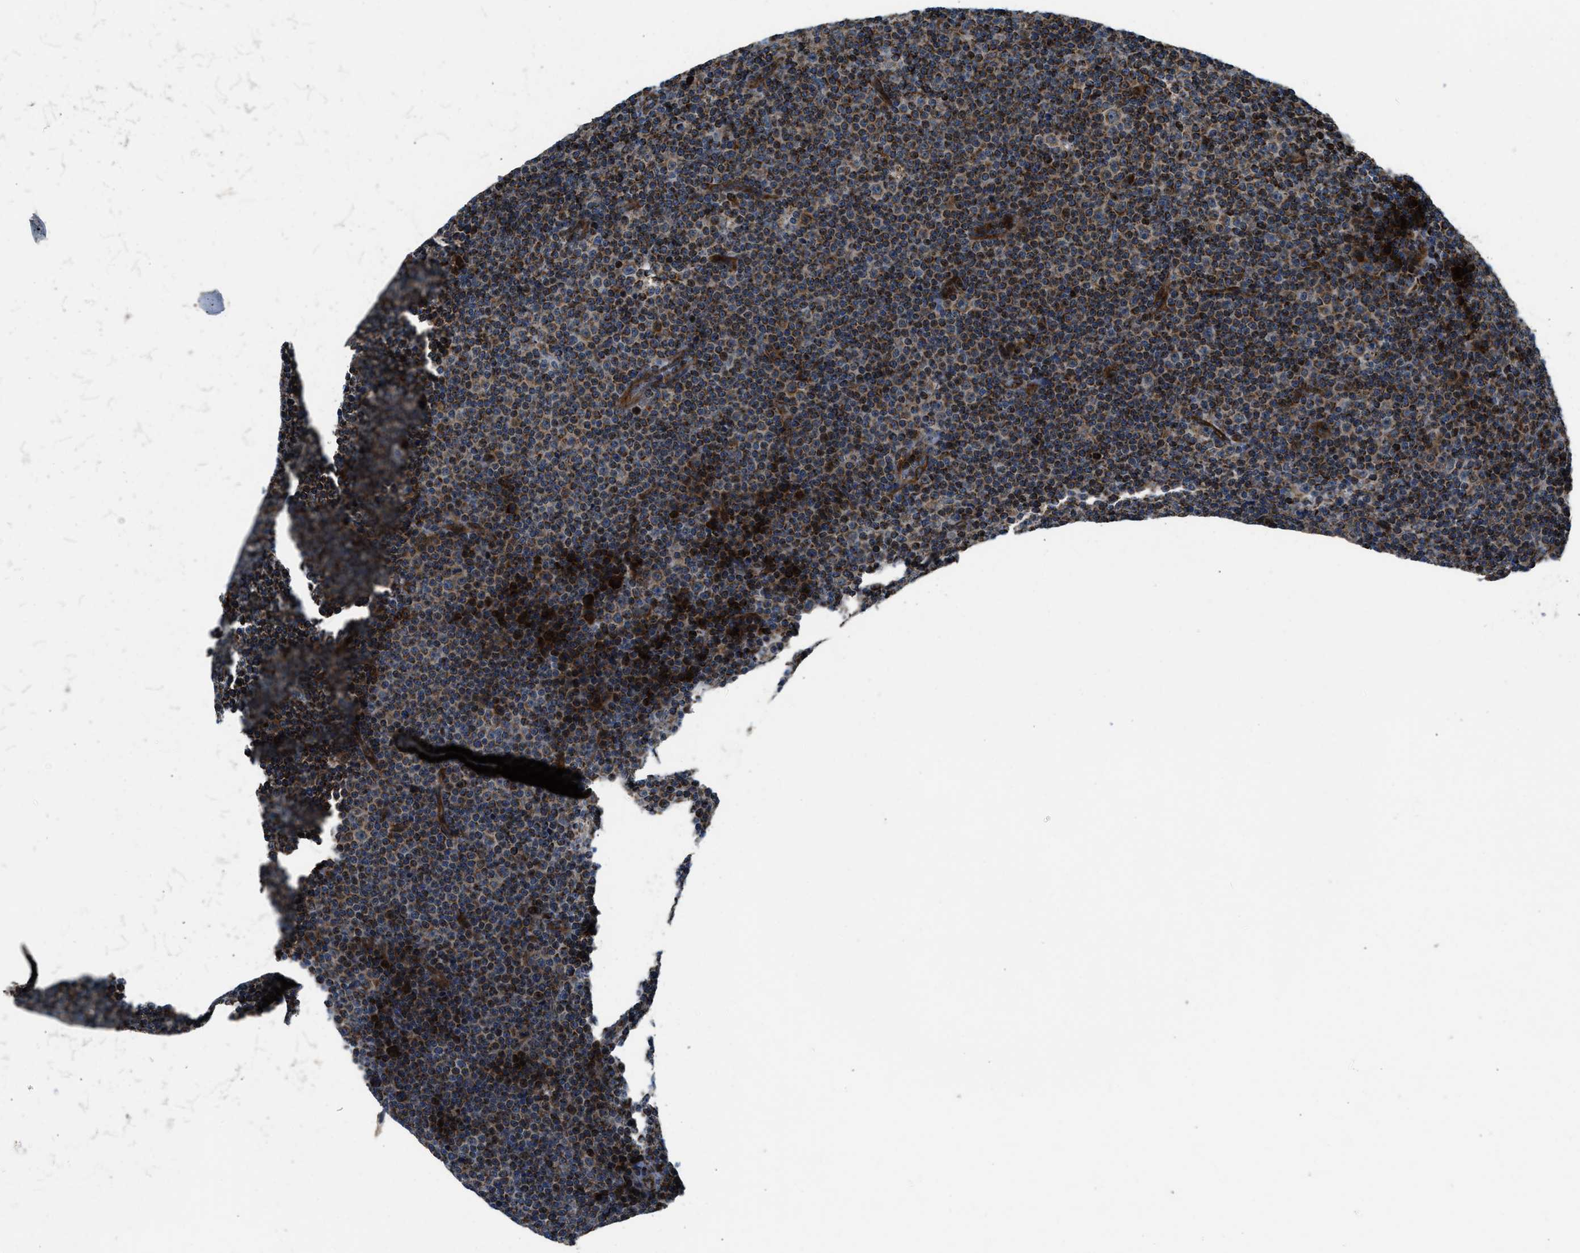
{"staining": {"intensity": "strong", "quantity": ">75%", "location": "cytoplasmic/membranous"}, "tissue": "lymphoma", "cell_type": "Tumor cells", "image_type": "cancer", "snomed": [{"axis": "morphology", "description": "Malignant lymphoma, non-Hodgkin's type, Low grade"}, {"axis": "topography", "description": "Lymph node"}], "caption": "IHC histopathology image of lymphoma stained for a protein (brown), which demonstrates high levels of strong cytoplasmic/membranous expression in approximately >75% of tumor cells.", "gene": "GSDME", "patient": {"sex": "female", "age": 67}}